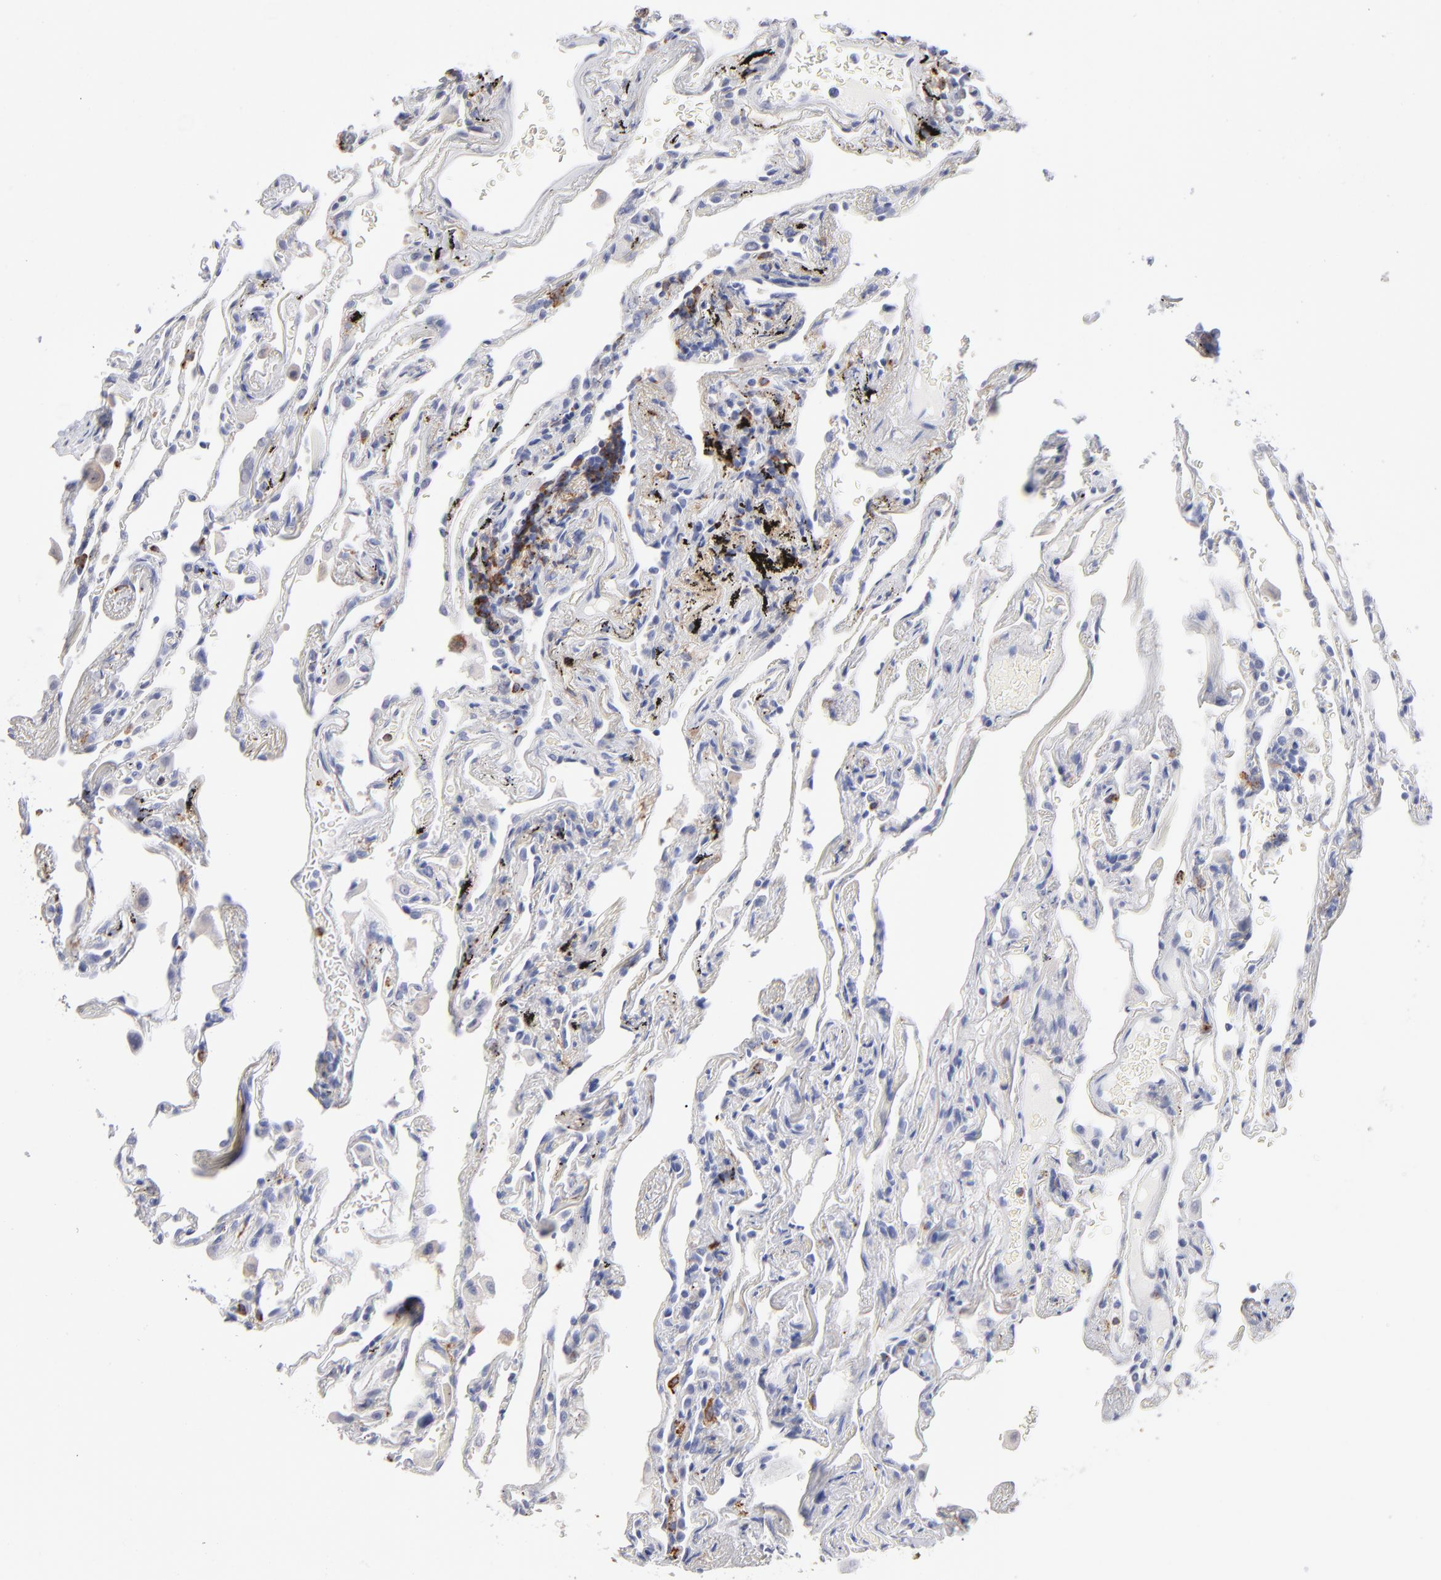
{"staining": {"intensity": "negative", "quantity": "none", "location": "none"}, "tissue": "lung", "cell_type": "Alveolar cells", "image_type": "normal", "snomed": [{"axis": "morphology", "description": "Normal tissue, NOS"}, {"axis": "morphology", "description": "Inflammation, NOS"}, {"axis": "topography", "description": "Lung"}], "caption": "Alveolar cells are negative for brown protein staining in unremarkable lung. Nuclei are stained in blue.", "gene": "CD180", "patient": {"sex": "male", "age": 69}}